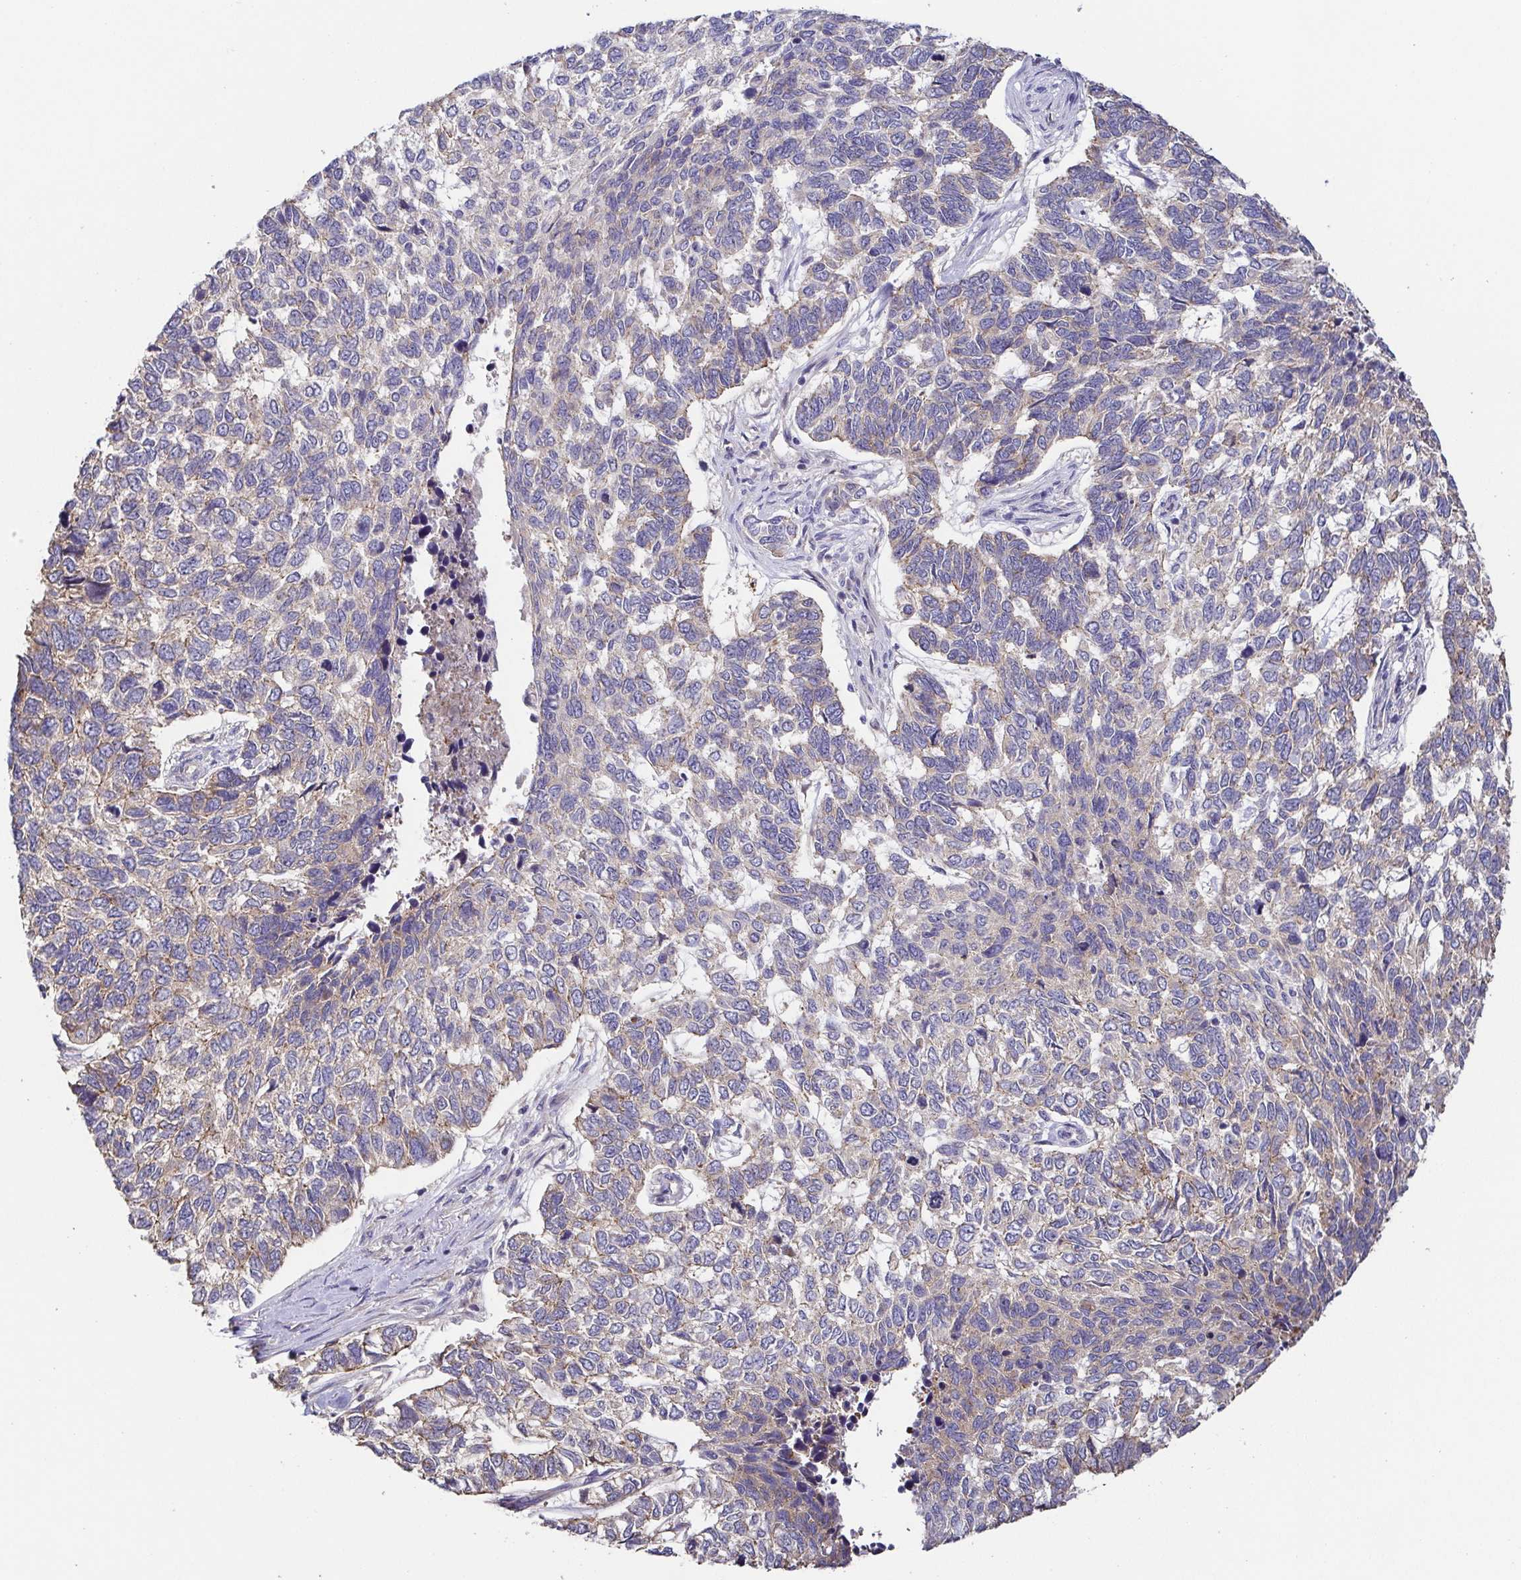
{"staining": {"intensity": "weak", "quantity": "25%-75%", "location": "cytoplasmic/membranous"}, "tissue": "skin cancer", "cell_type": "Tumor cells", "image_type": "cancer", "snomed": [{"axis": "morphology", "description": "Basal cell carcinoma"}, {"axis": "topography", "description": "Skin"}], "caption": "The immunohistochemical stain shows weak cytoplasmic/membranous expression in tumor cells of skin cancer (basal cell carcinoma) tissue.", "gene": "EIF3D", "patient": {"sex": "female", "age": 65}}